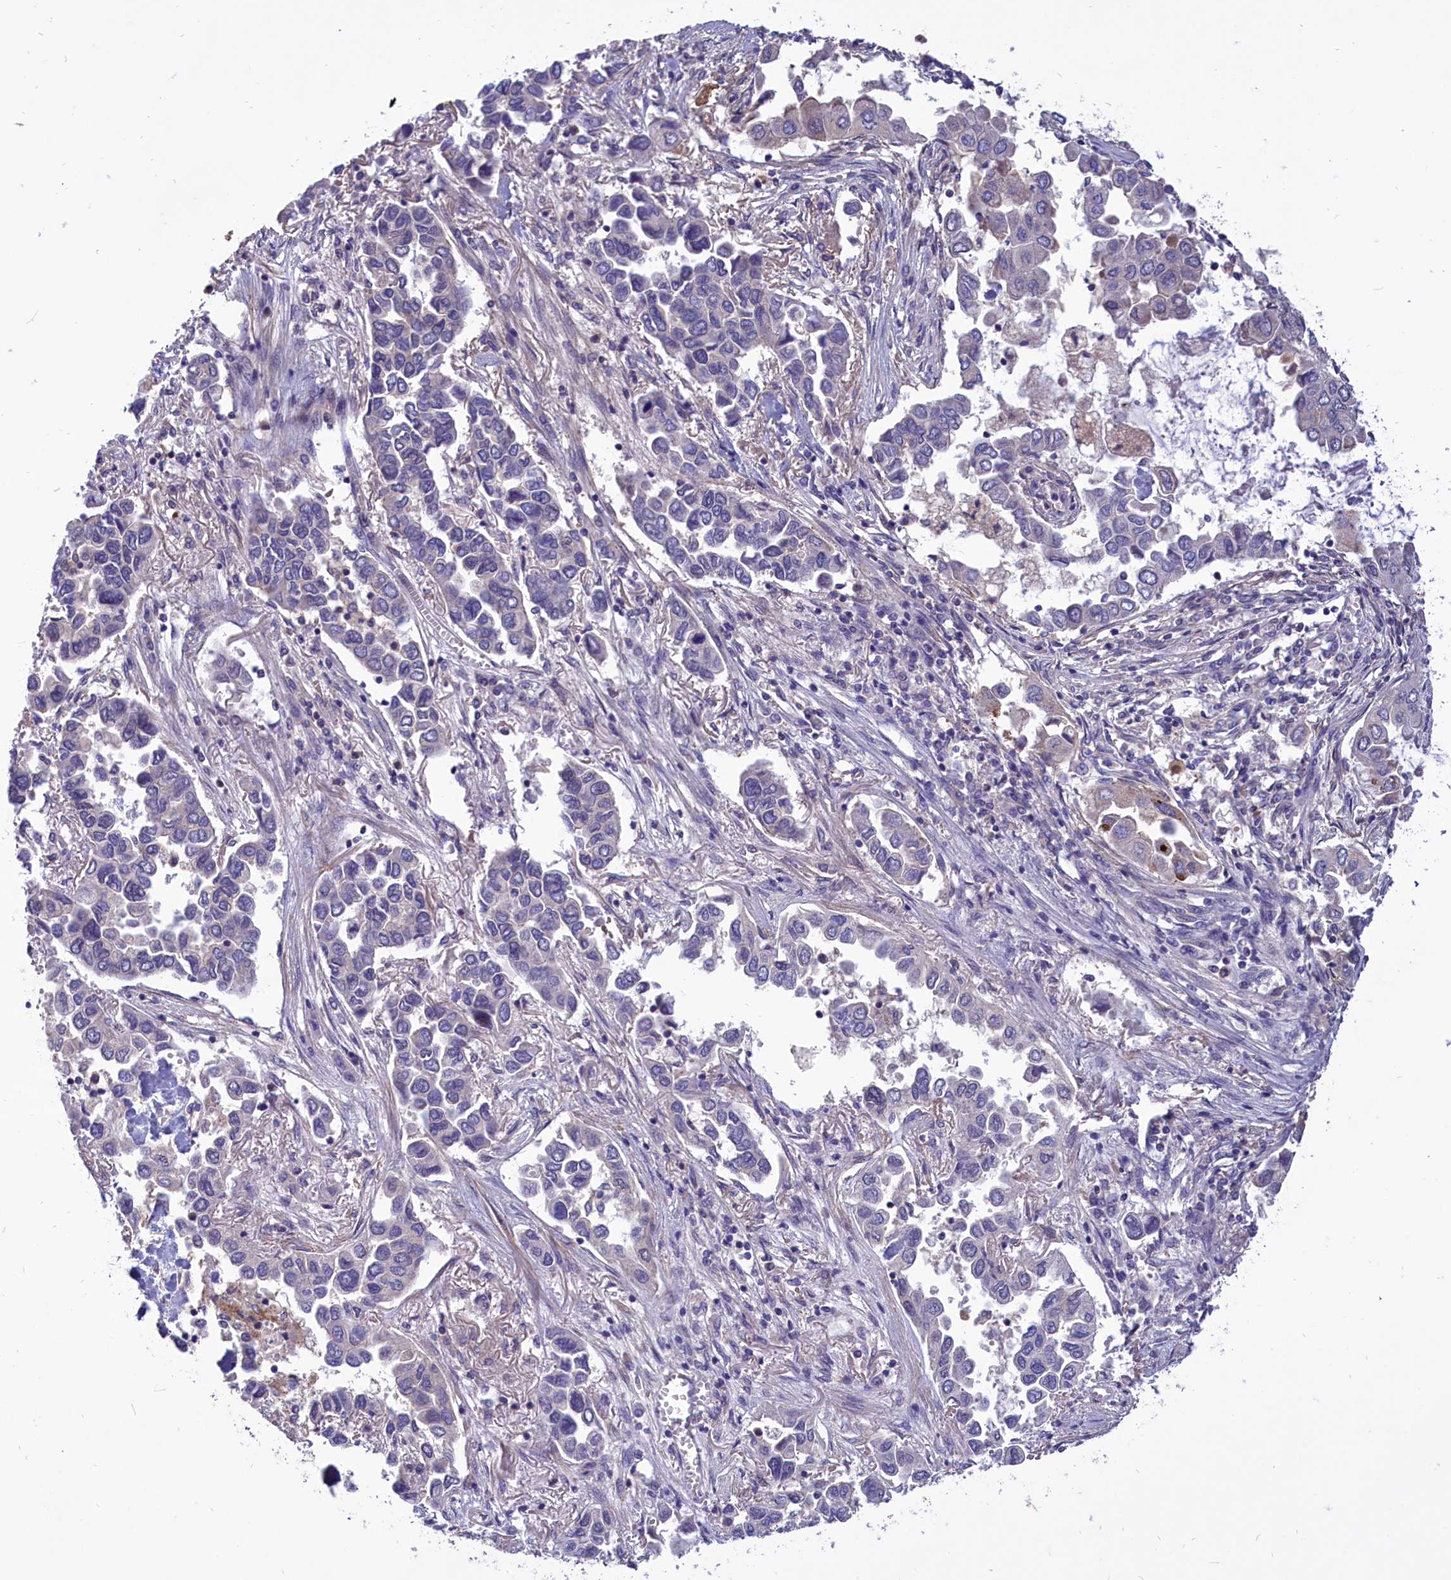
{"staining": {"intensity": "negative", "quantity": "none", "location": "none"}, "tissue": "lung cancer", "cell_type": "Tumor cells", "image_type": "cancer", "snomed": [{"axis": "morphology", "description": "Adenocarcinoma, NOS"}, {"axis": "topography", "description": "Lung"}], "caption": "A high-resolution image shows immunohistochemistry (IHC) staining of adenocarcinoma (lung), which shows no significant staining in tumor cells. (DAB IHC visualized using brightfield microscopy, high magnification).", "gene": "AMDHD2", "patient": {"sex": "female", "age": 76}}